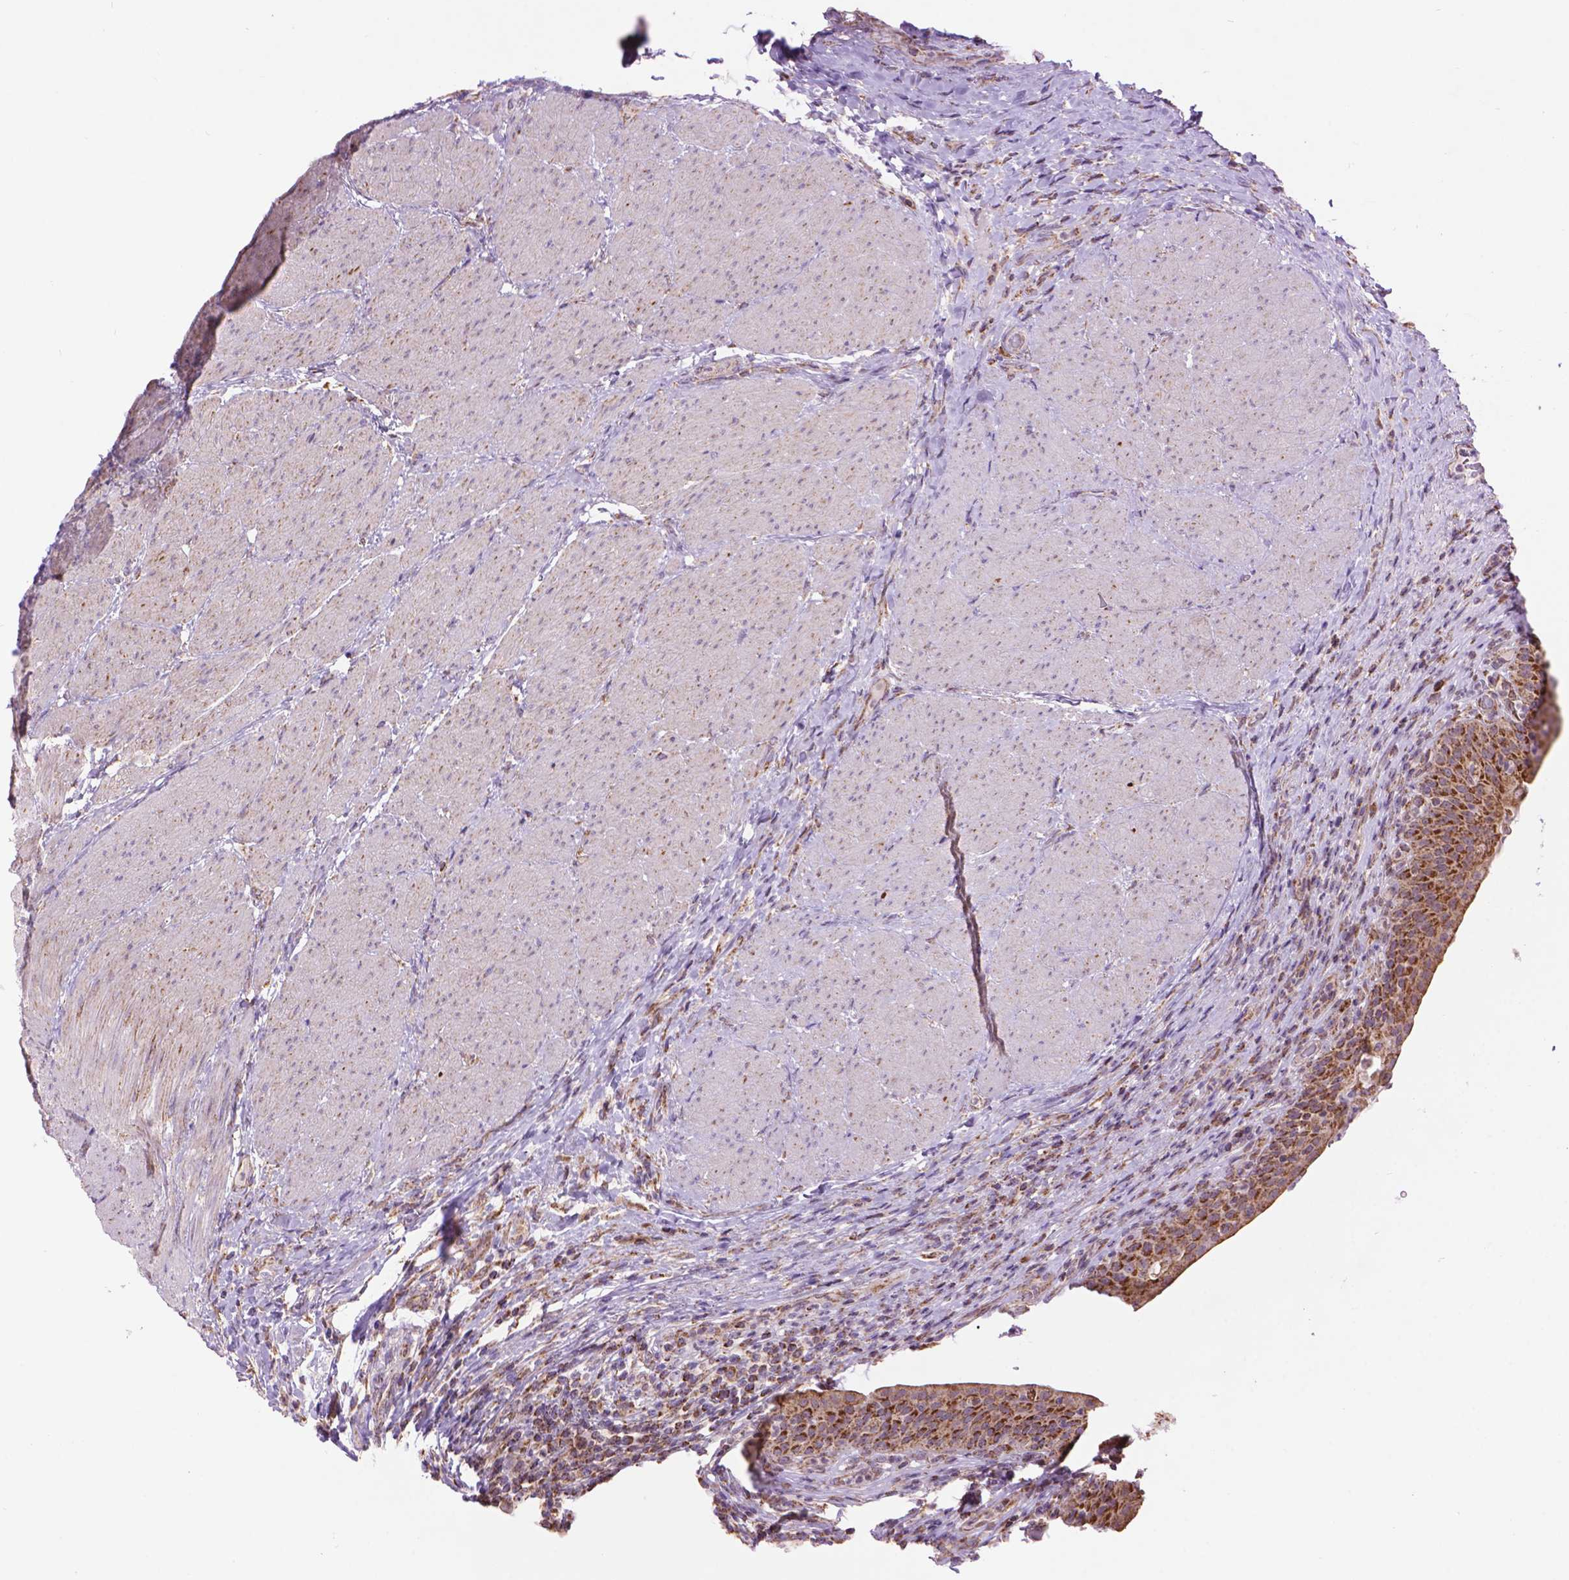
{"staining": {"intensity": "strong", "quantity": ">75%", "location": "cytoplasmic/membranous"}, "tissue": "urinary bladder", "cell_type": "Urothelial cells", "image_type": "normal", "snomed": [{"axis": "morphology", "description": "Normal tissue, NOS"}, {"axis": "topography", "description": "Urinary bladder"}, {"axis": "topography", "description": "Peripheral nerve tissue"}], "caption": "Benign urinary bladder exhibits strong cytoplasmic/membranous expression in approximately >75% of urothelial cells, visualized by immunohistochemistry. Using DAB (brown) and hematoxylin (blue) stains, captured at high magnification using brightfield microscopy.", "gene": "PYCR3", "patient": {"sex": "male", "age": 66}}